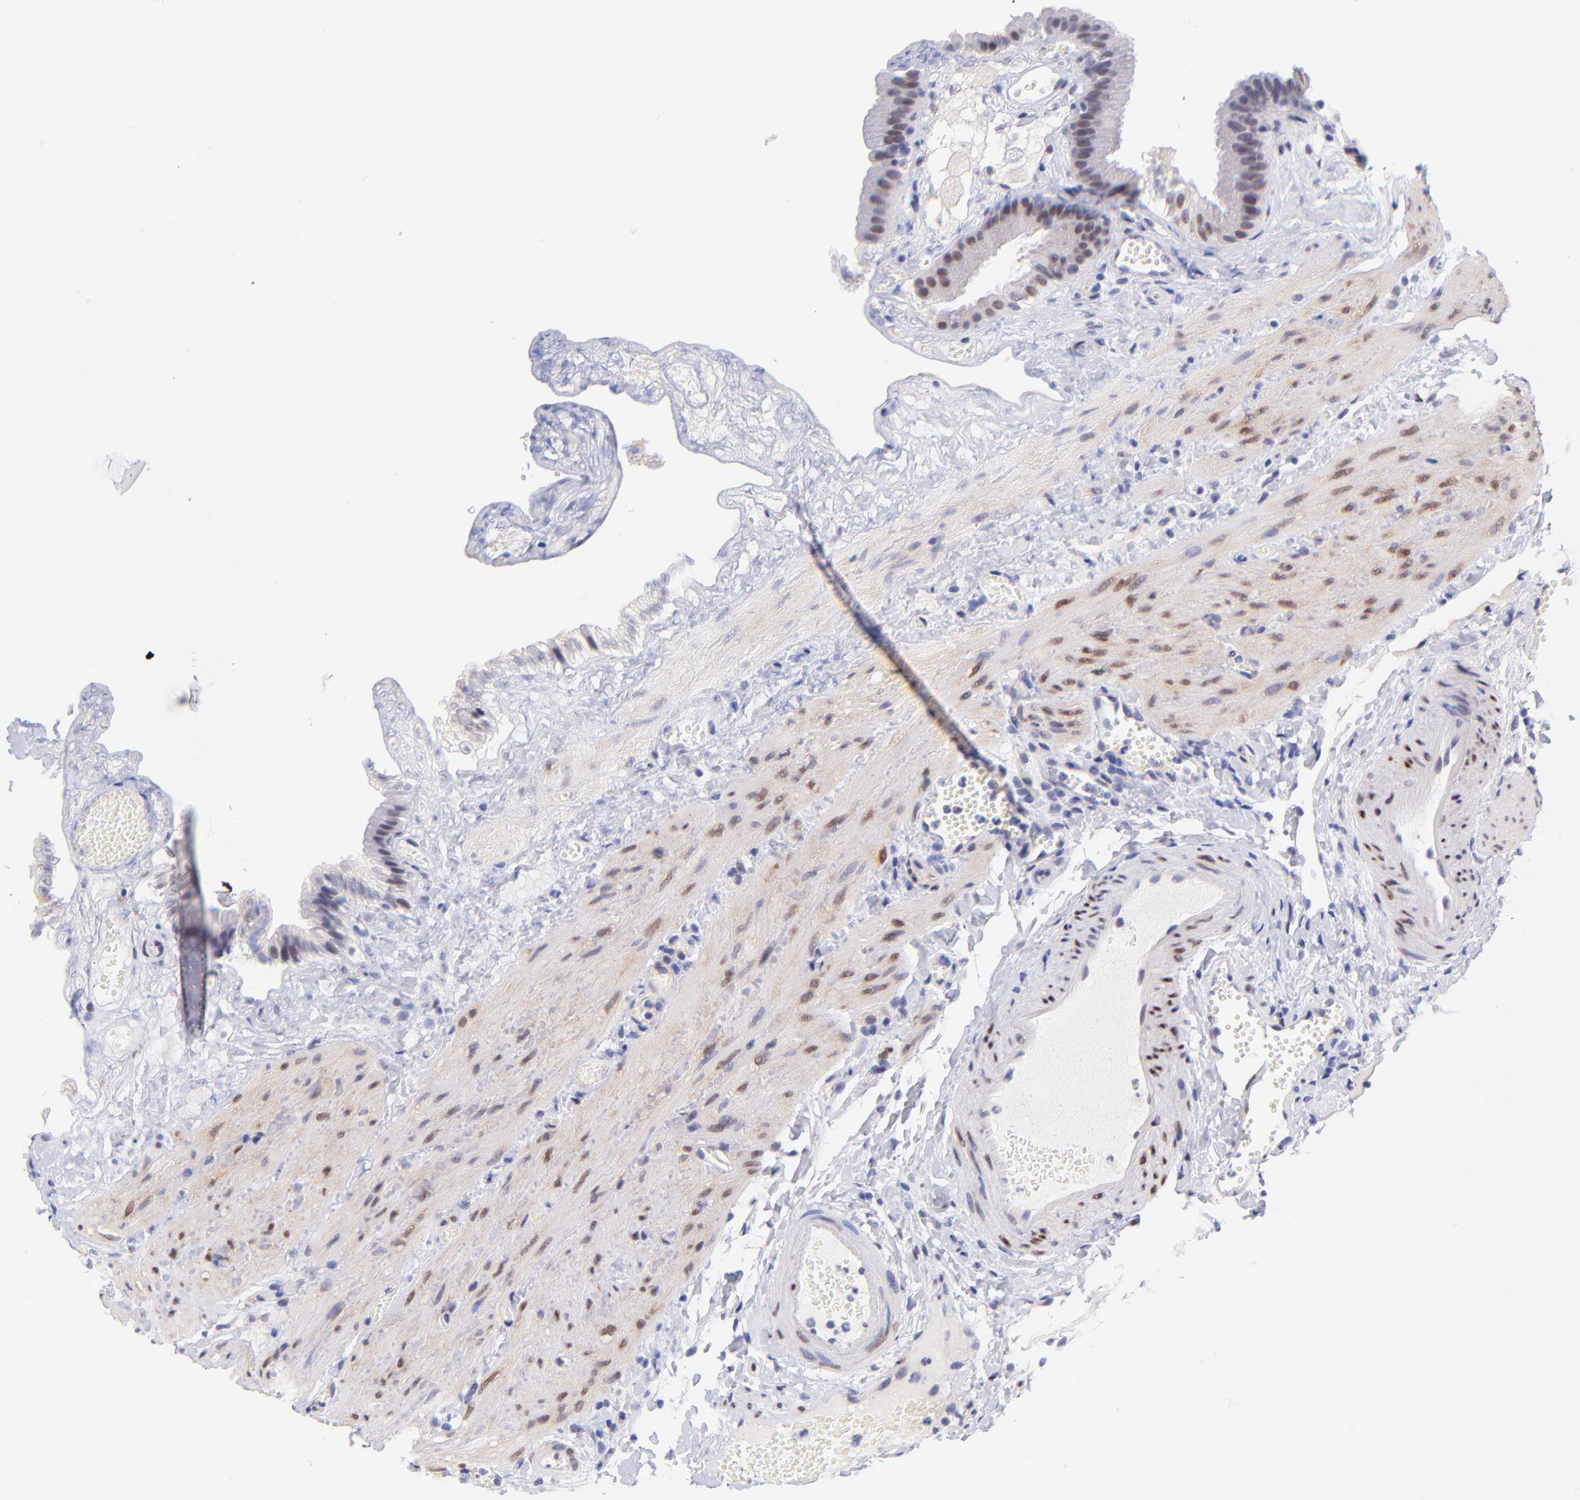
{"staining": {"intensity": "moderate", "quantity": ">75%", "location": "nuclear"}, "tissue": "gallbladder", "cell_type": "Glandular cells", "image_type": "normal", "snomed": [{"axis": "morphology", "description": "Normal tissue, NOS"}, {"axis": "topography", "description": "Gallbladder"}], "caption": "Immunohistochemical staining of unremarkable human gallbladder reveals medium levels of moderate nuclear positivity in about >75% of glandular cells.", "gene": "SOX6", "patient": {"sex": "female", "age": 24}}